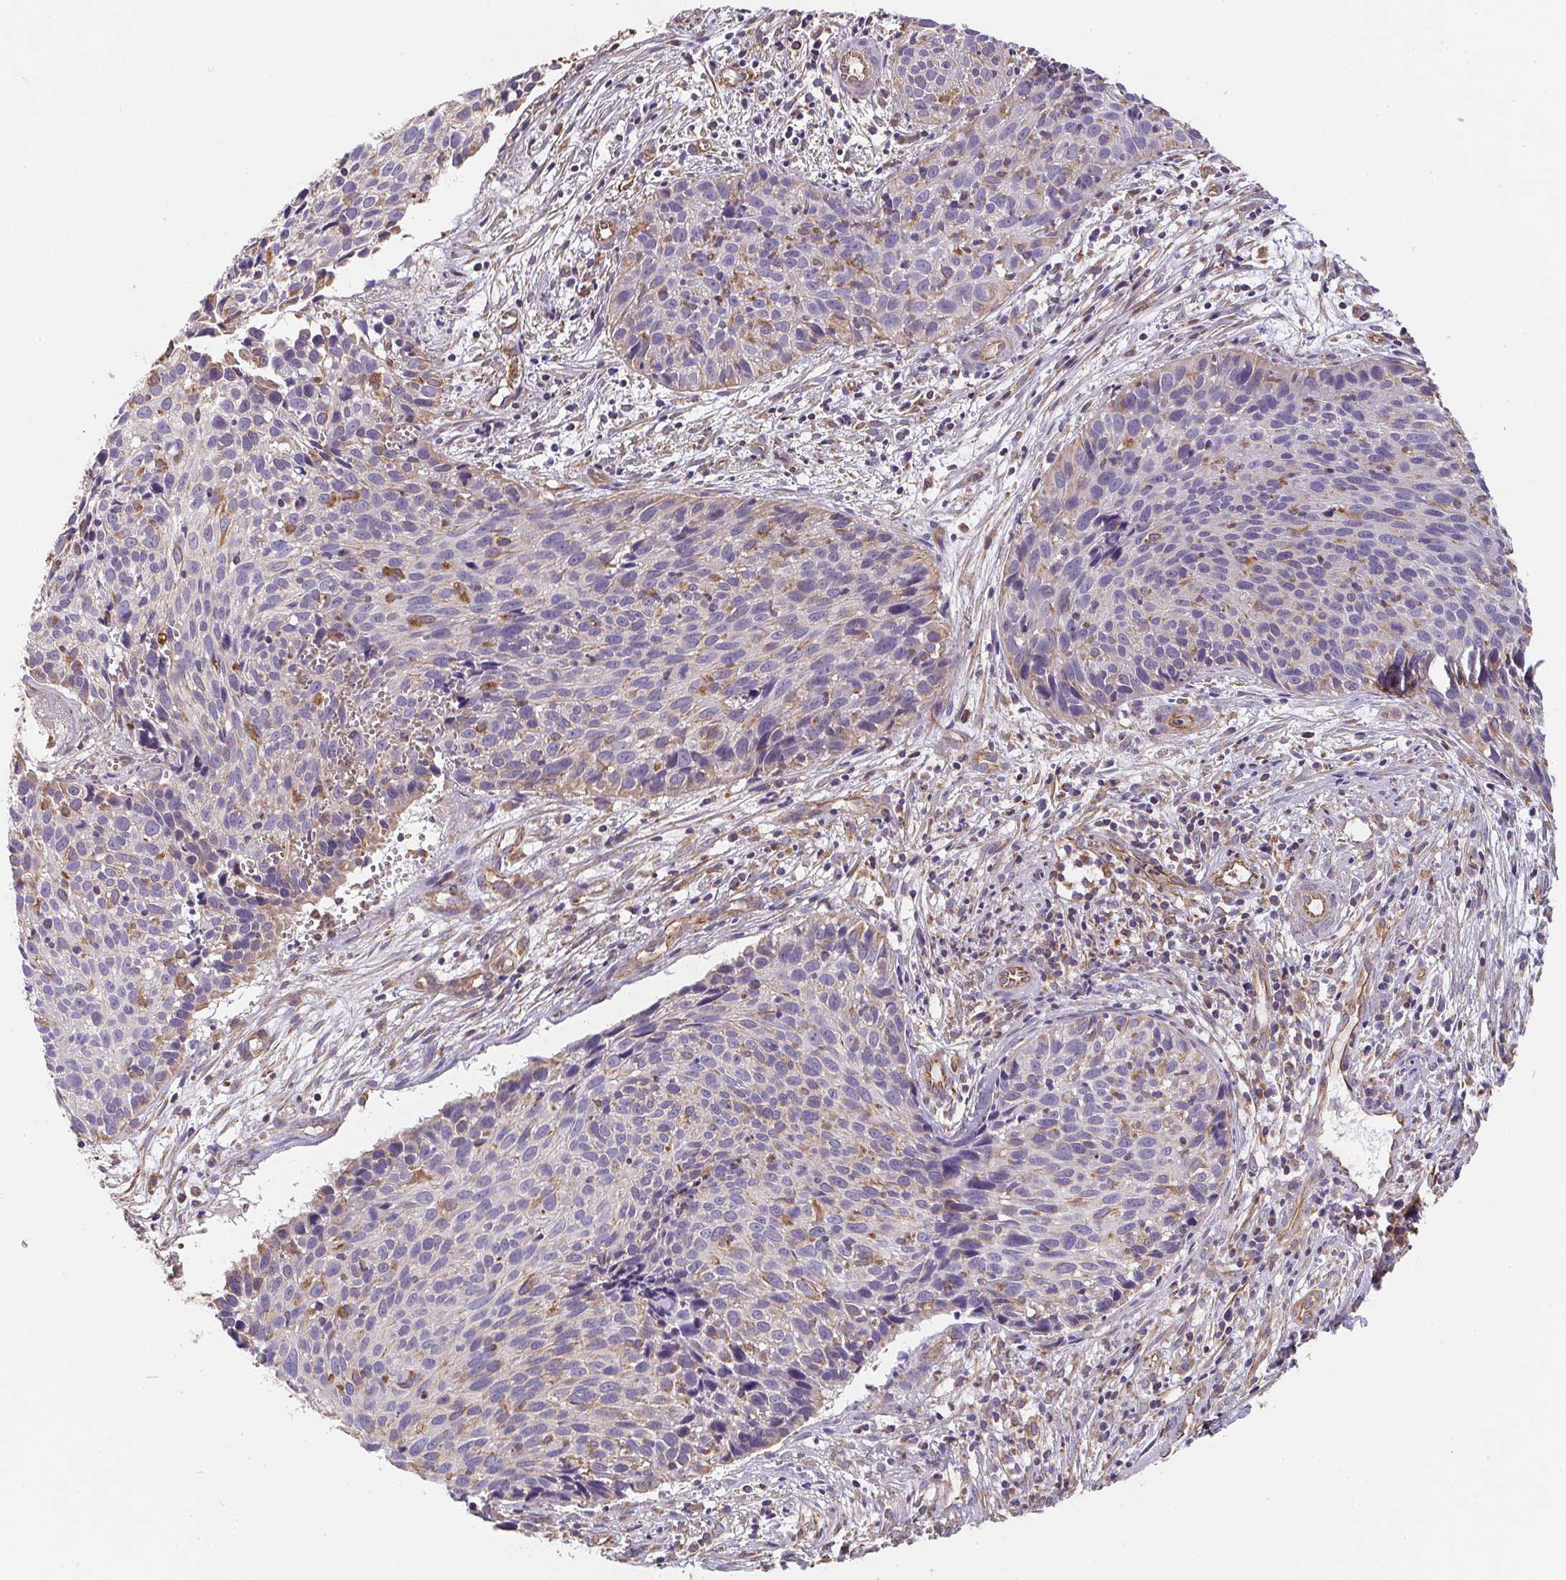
{"staining": {"intensity": "negative", "quantity": "none", "location": "none"}, "tissue": "cervical cancer", "cell_type": "Tumor cells", "image_type": "cancer", "snomed": [{"axis": "morphology", "description": "Squamous cell carcinoma, NOS"}, {"axis": "topography", "description": "Cervix"}], "caption": "Immunohistochemistry (IHC) of squamous cell carcinoma (cervical) reveals no staining in tumor cells.", "gene": "TBKBP1", "patient": {"sex": "female", "age": 30}}